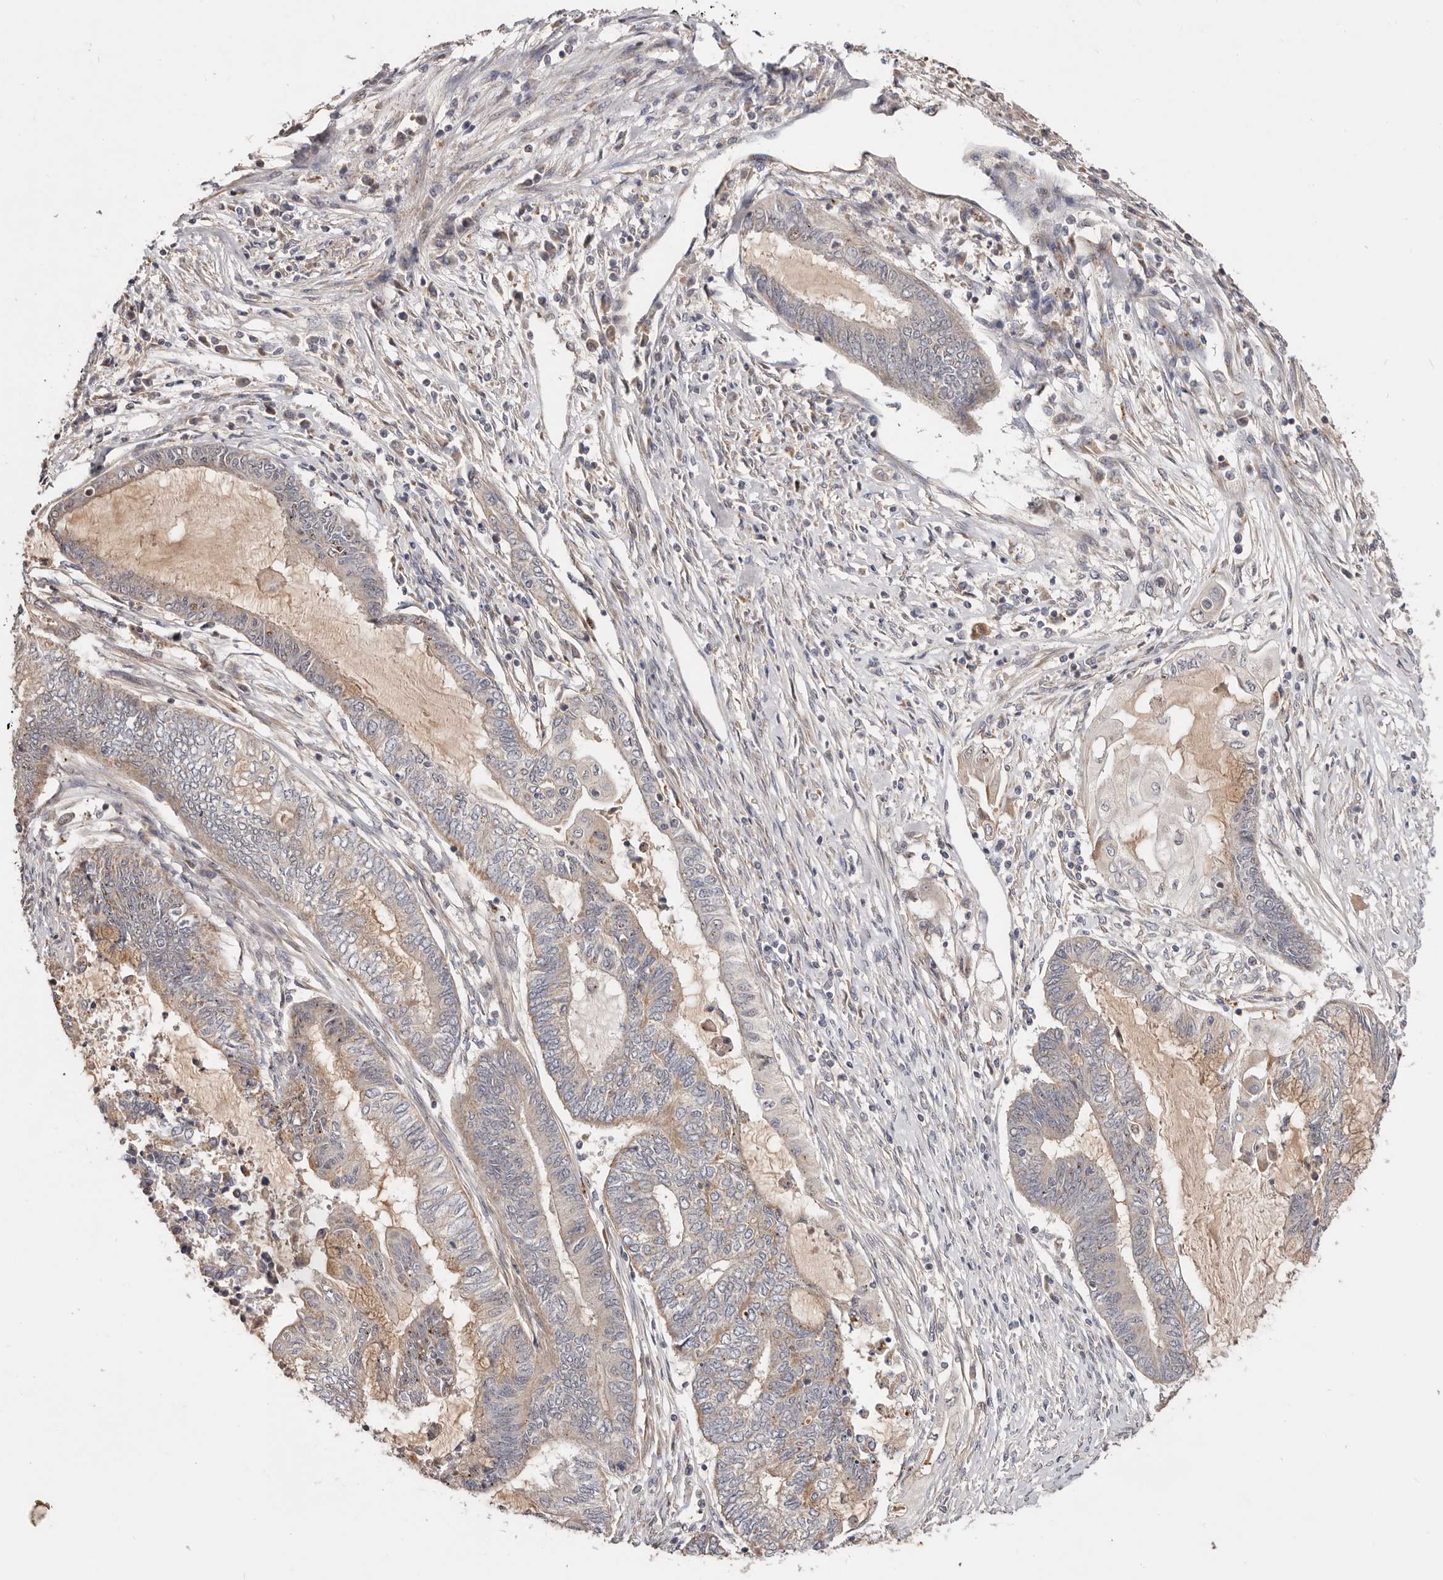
{"staining": {"intensity": "weak", "quantity": "25%-75%", "location": "cytoplasmic/membranous"}, "tissue": "endometrial cancer", "cell_type": "Tumor cells", "image_type": "cancer", "snomed": [{"axis": "morphology", "description": "Adenocarcinoma, NOS"}, {"axis": "topography", "description": "Uterus"}, {"axis": "topography", "description": "Endometrium"}], "caption": "Human endometrial cancer stained with a protein marker reveals weak staining in tumor cells.", "gene": "USP33", "patient": {"sex": "female", "age": 70}}